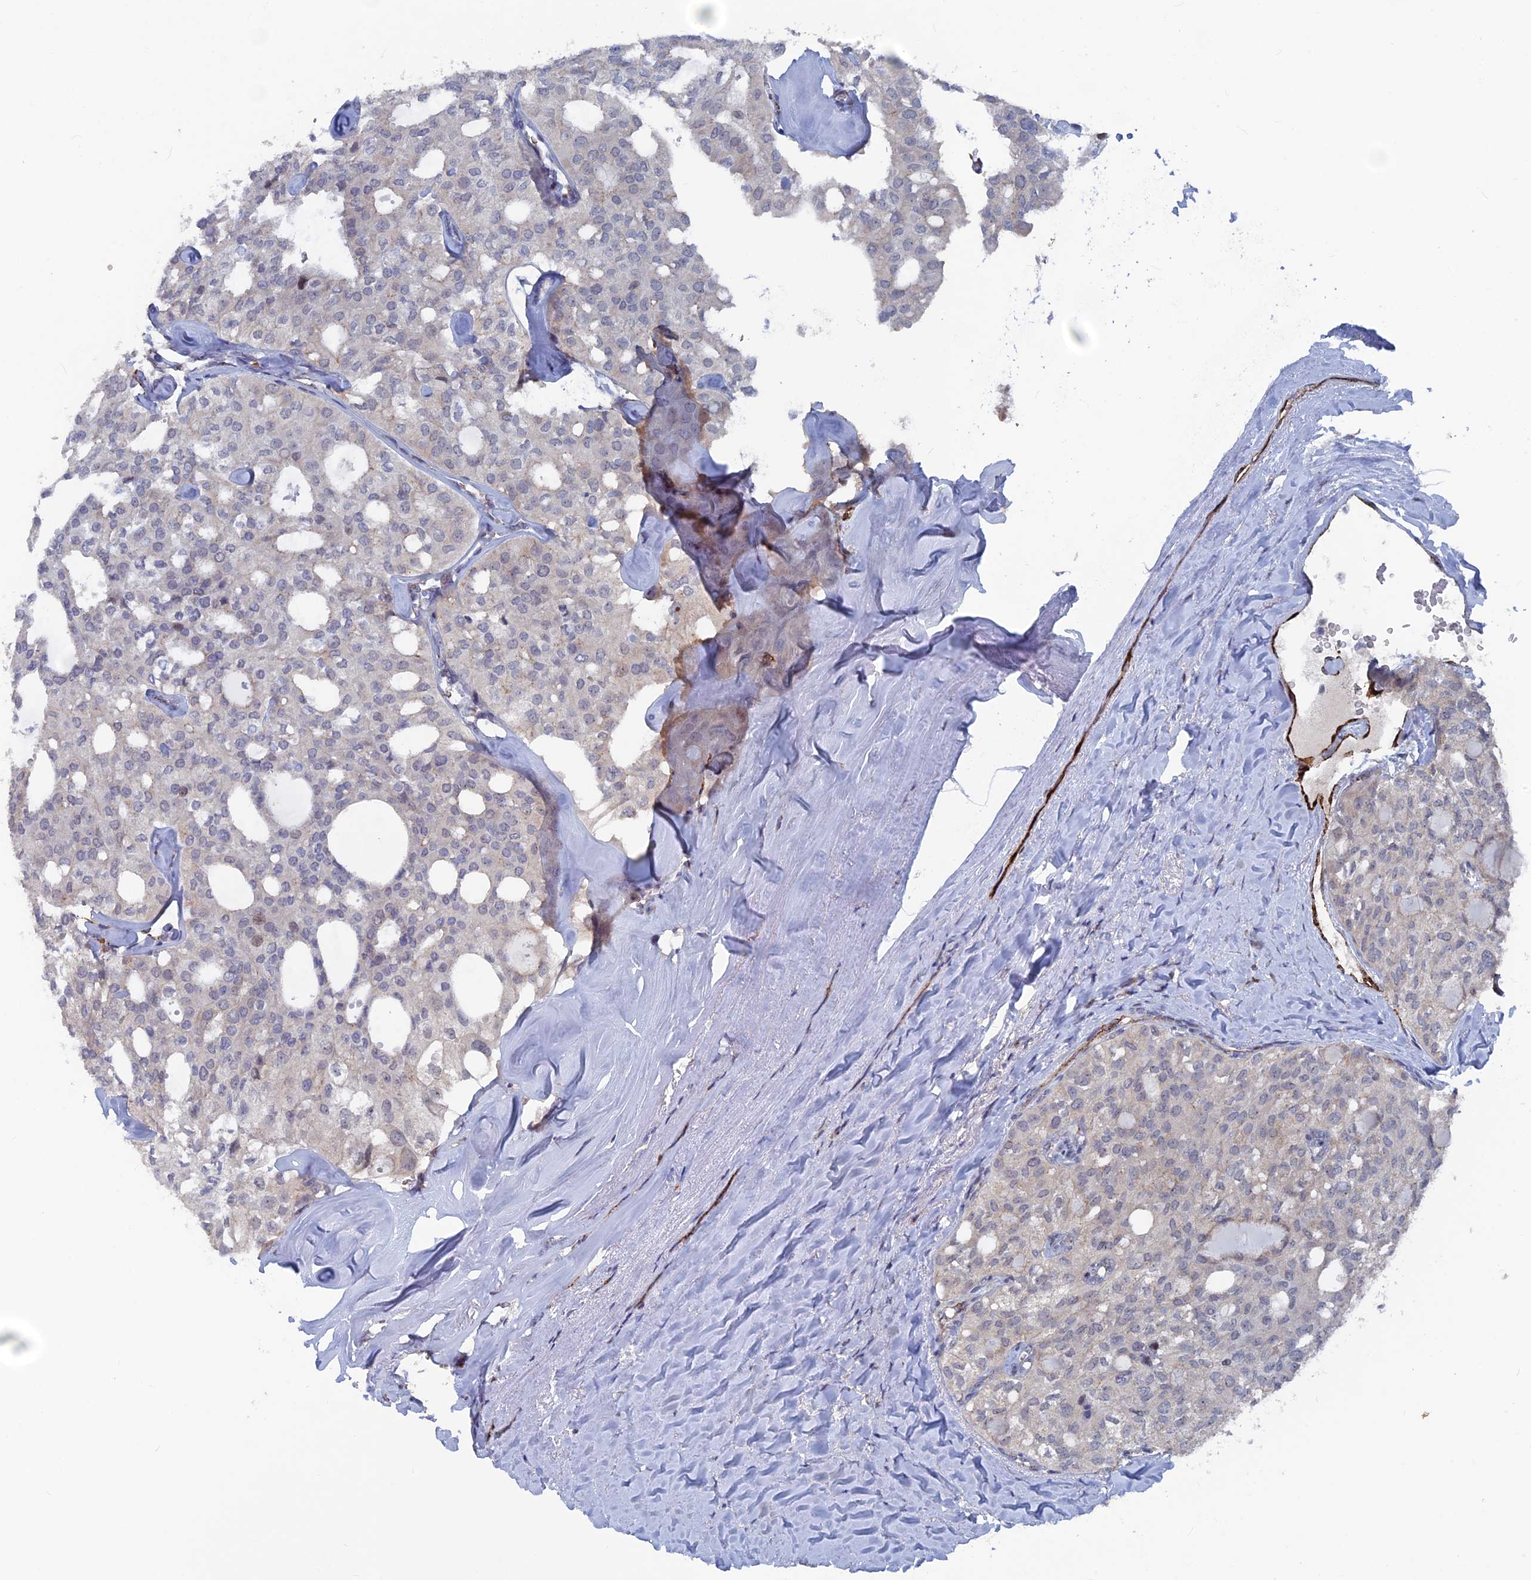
{"staining": {"intensity": "weak", "quantity": "<25%", "location": "cytoplasmic/membranous"}, "tissue": "thyroid cancer", "cell_type": "Tumor cells", "image_type": "cancer", "snomed": [{"axis": "morphology", "description": "Follicular adenoma carcinoma, NOS"}, {"axis": "topography", "description": "Thyroid gland"}], "caption": "Thyroid cancer was stained to show a protein in brown. There is no significant staining in tumor cells.", "gene": "SH3D21", "patient": {"sex": "male", "age": 75}}